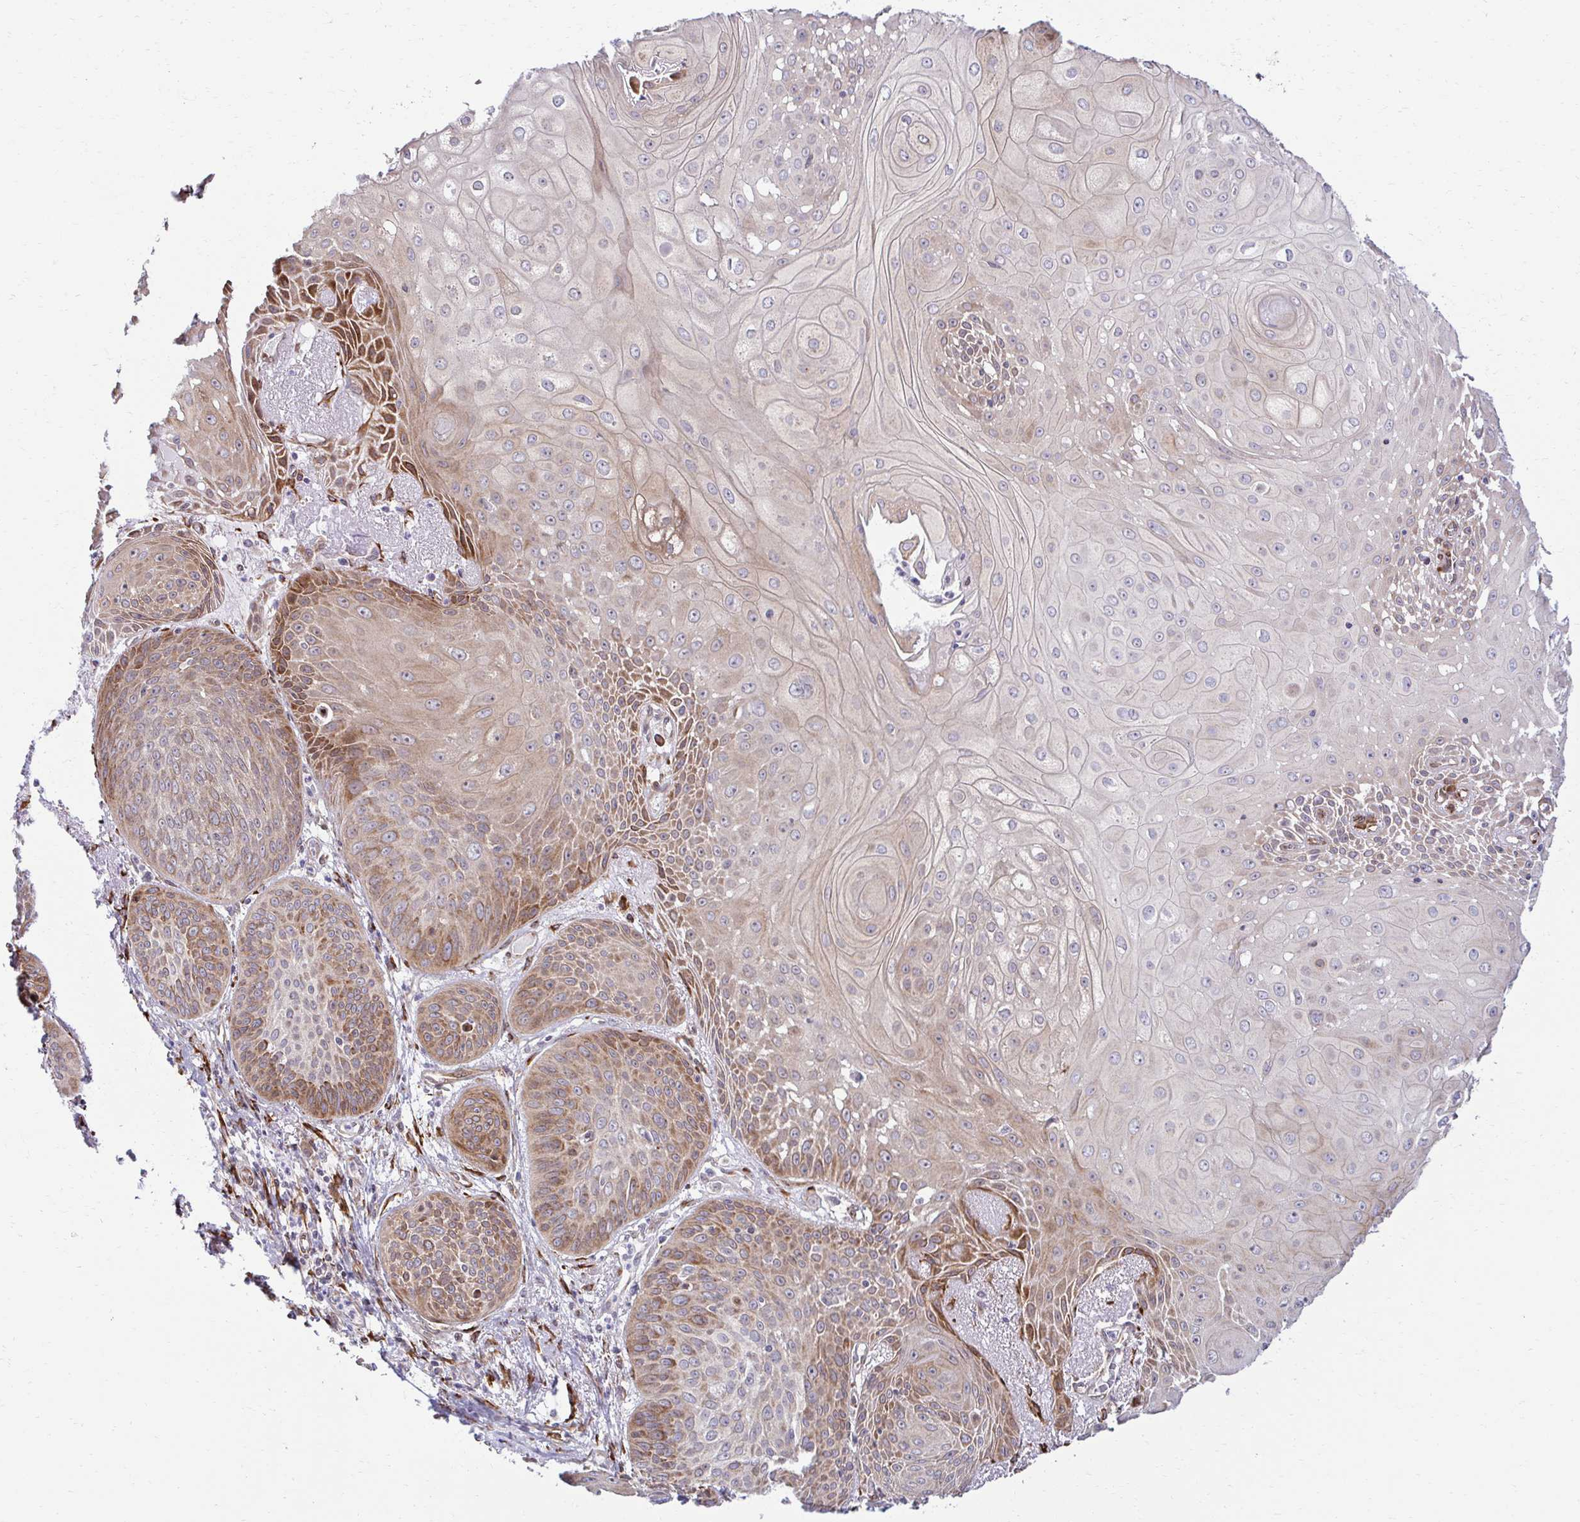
{"staining": {"intensity": "moderate", "quantity": "25%-75%", "location": "cytoplasmic/membranous"}, "tissue": "lung cancer", "cell_type": "Tumor cells", "image_type": "cancer", "snomed": [{"axis": "morphology", "description": "Squamous cell carcinoma, NOS"}, {"axis": "topography", "description": "Lung"}], "caption": "DAB (3,3'-diaminobenzidine) immunohistochemical staining of human lung squamous cell carcinoma reveals moderate cytoplasmic/membranous protein expression in about 25%-75% of tumor cells.", "gene": "HPS1", "patient": {"sex": "male", "age": 74}}